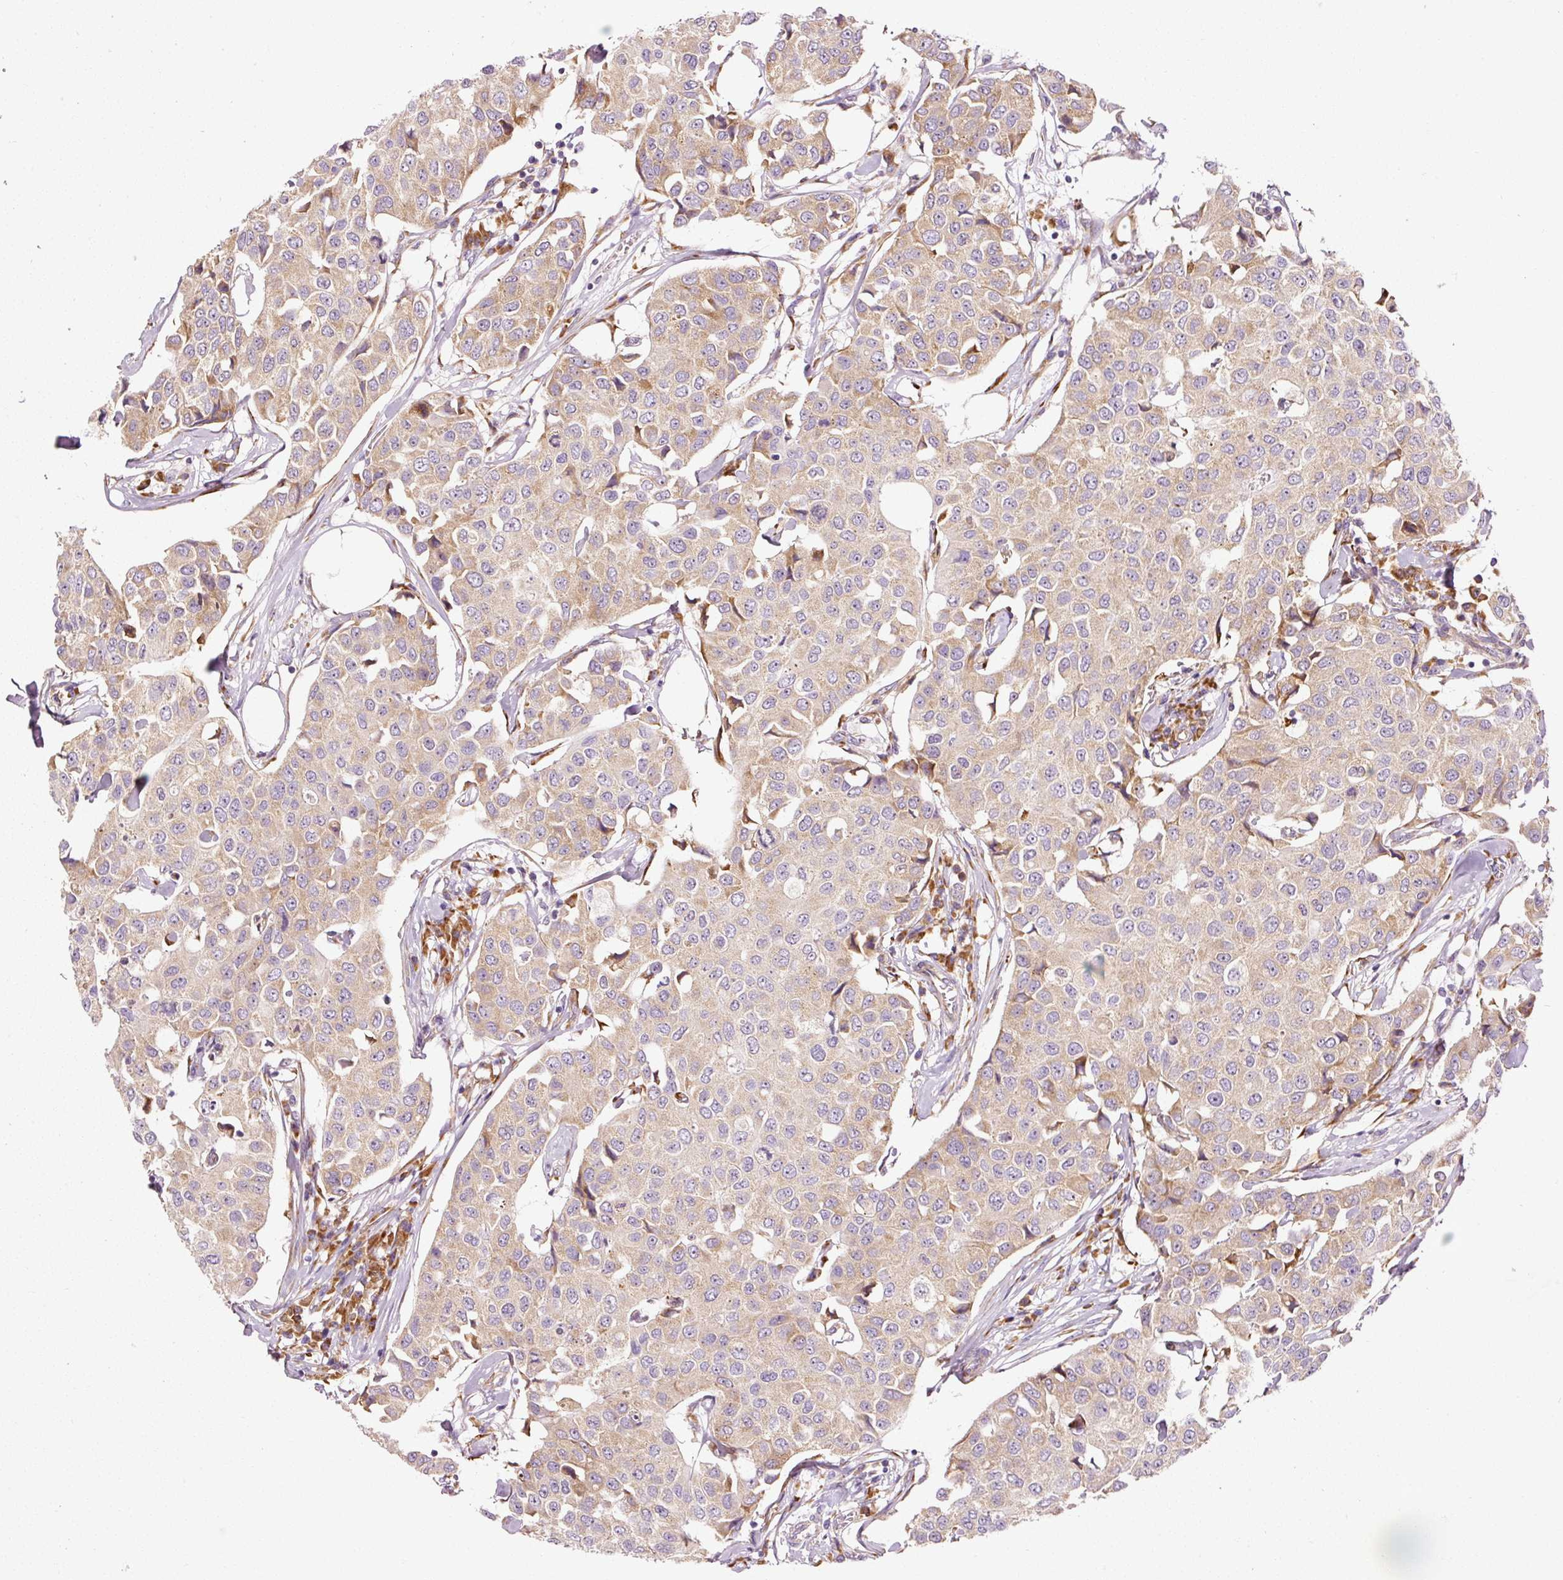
{"staining": {"intensity": "moderate", "quantity": ">75%", "location": "cytoplasmic/membranous"}, "tissue": "breast cancer", "cell_type": "Tumor cells", "image_type": "cancer", "snomed": [{"axis": "morphology", "description": "Duct carcinoma"}, {"axis": "topography", "description": "Breast"}], "caption": "Protein analysis of breast cancer (infiltrating ductal carcinoma) tissue reveals moderate cytoplasmic/membranous expression in about >75% of tumor cells.", "gene": "RPL10A", "patient": {"sex": "female", "age": 80}}